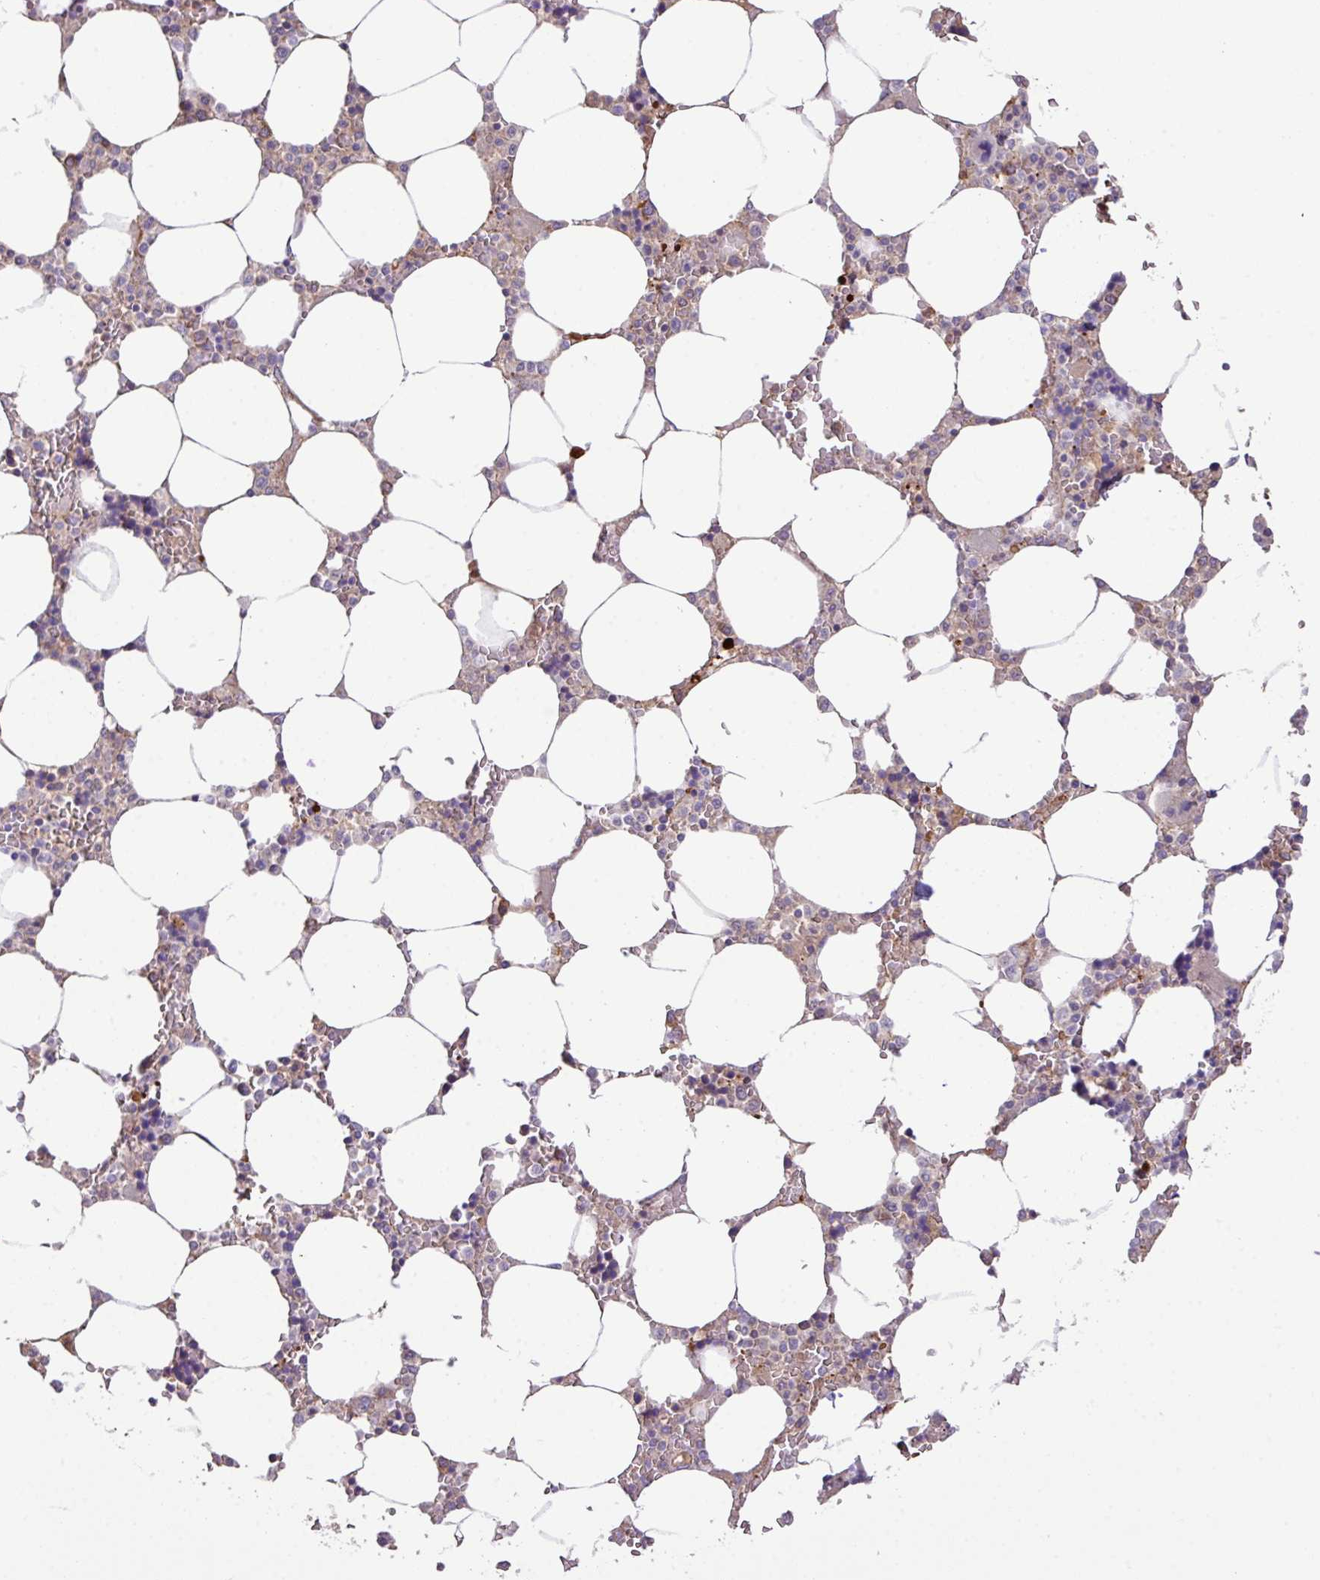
{"staining": {"intensity": "moderate", "quantity": "<25%", "location": "cytoplasmic/membranous"}, "tissue": "bone marrow", "cell_type": "Hematopoietic cells", "image_type": "normal", "snomed": [{"axis": "morphology", "description": "Normal tissue, NOS"}, {"axis": "topography", "description": "Bone marrow"}], "caption": "Protein expression analysis of normal human bone marrow reveals moderate cytoplasmic/membranous staining in about <25% of hematopoietic cells. (DAB IHC with brightfield microscopy, high magnification).", "gene": "LRRC53", "patient": {"sex": "male", "age": 64}}